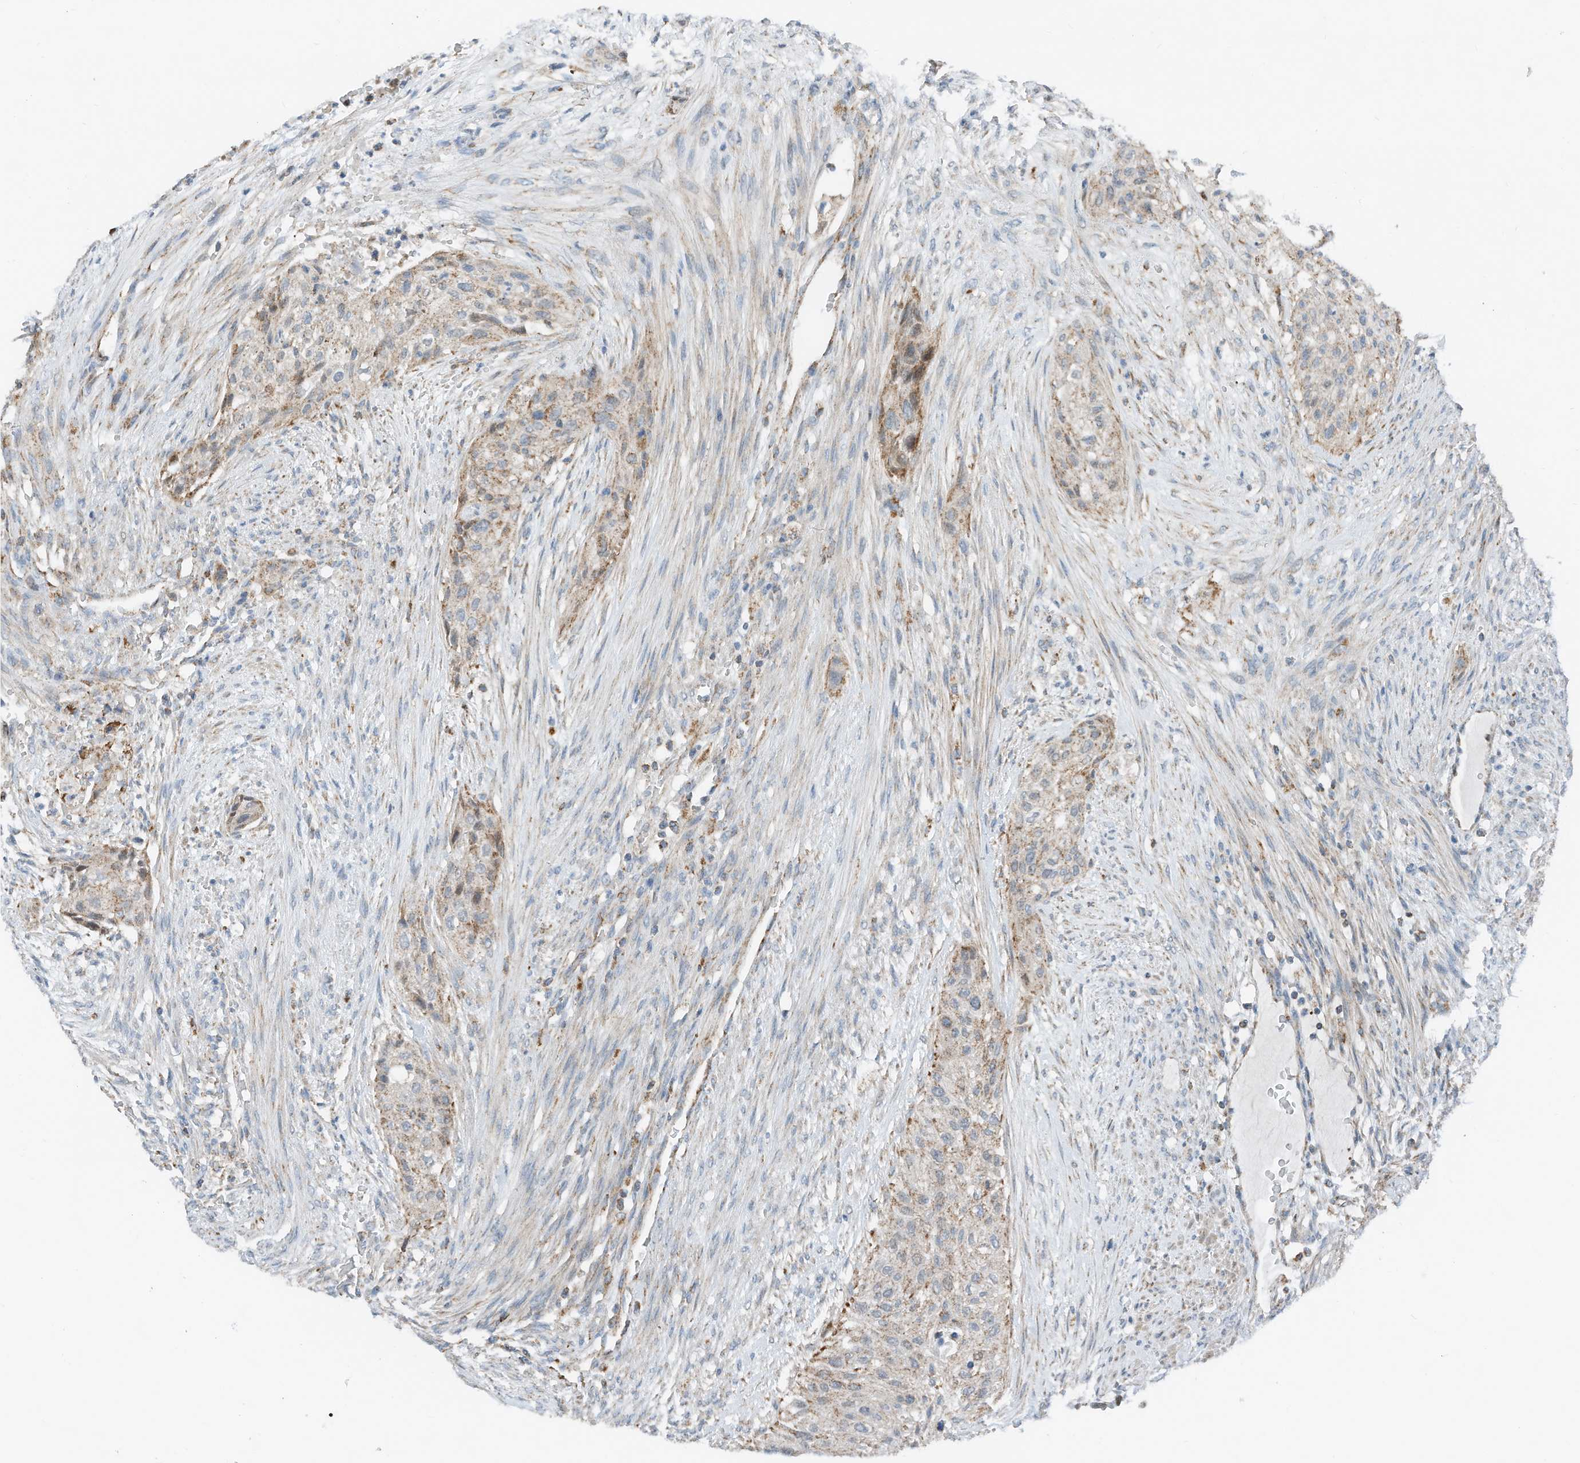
{"staining": {"intensity": "moderate", "quantity": ">75%", "location": "cytoplasmic/membranous"}, "tissue": "urothelial cancer", "cell_type": "Tumor cells", "image_type": "cancer", "snomed": [{"axis": "morphology", "description": "Urothelial carcinoma, High grade"}, {"axis": "topography", "description": "Urinary bladder"}], "caption": "Human urothelial cancer stained with a protein marker shows moderate staining in tumor cells.", "gene": "RMND1", "patient": {"sex": "male", "age": 35}}